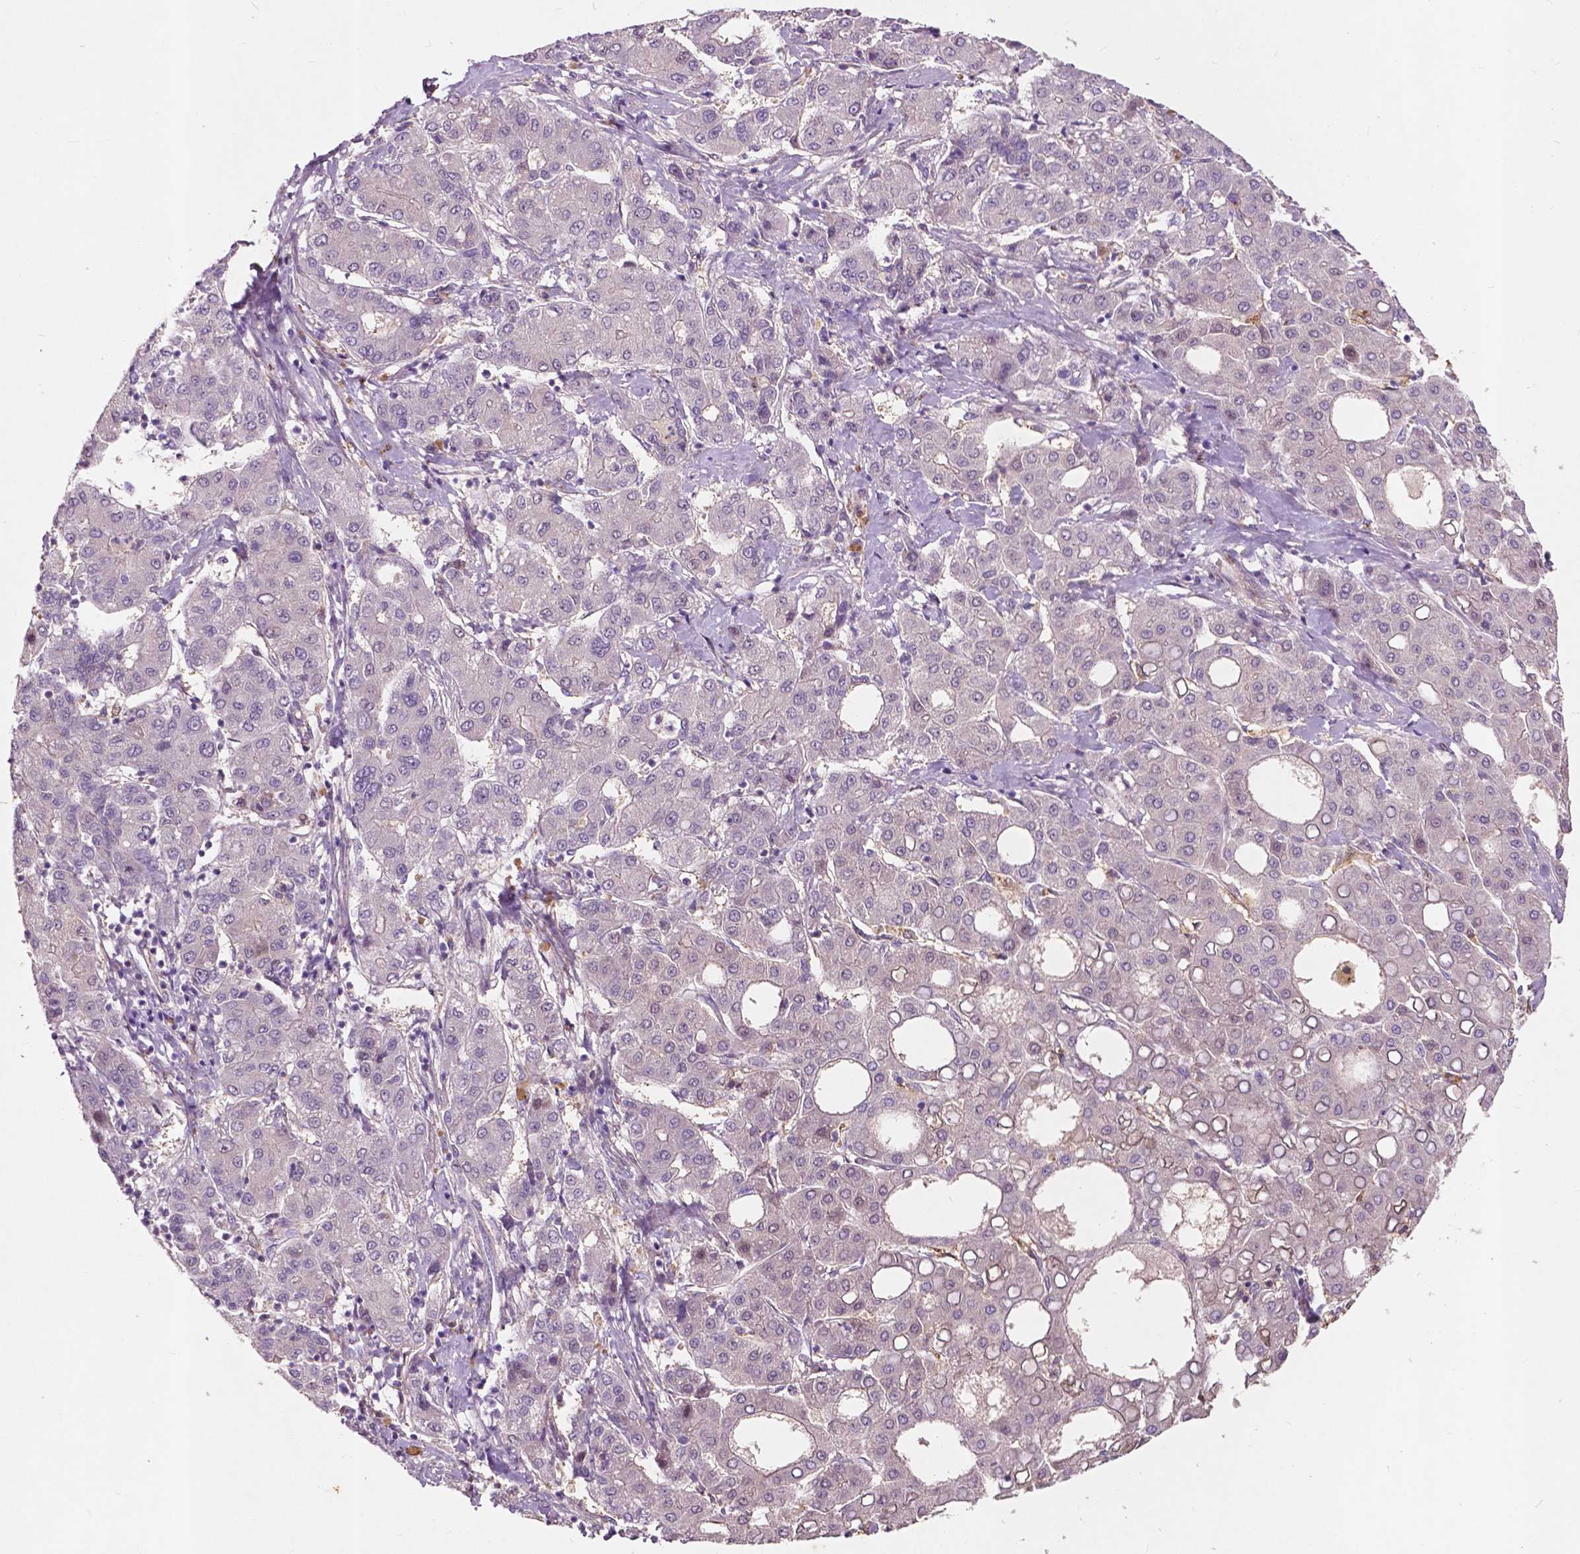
{"staining": {"intensity": "negative", "quantity": "none", "location": "none"}, "tissue": "liver cancer", "cell_type": "Tumor cells", "image_type": "cancer", "snomed": [{"axis": "morphology", "description": "Carcinoma, Hepatocellular, NOS"}, {"axis": "topography", "description": "Liver"}], "caption": "Image shows no significant protein expression in tumor cells of liver cancer (hepatocellular carcinoma). (IHC, brightfield microscopy, high magnification).", "gene": "GPR37", "patient": {"sex": "male", "age": 65}}